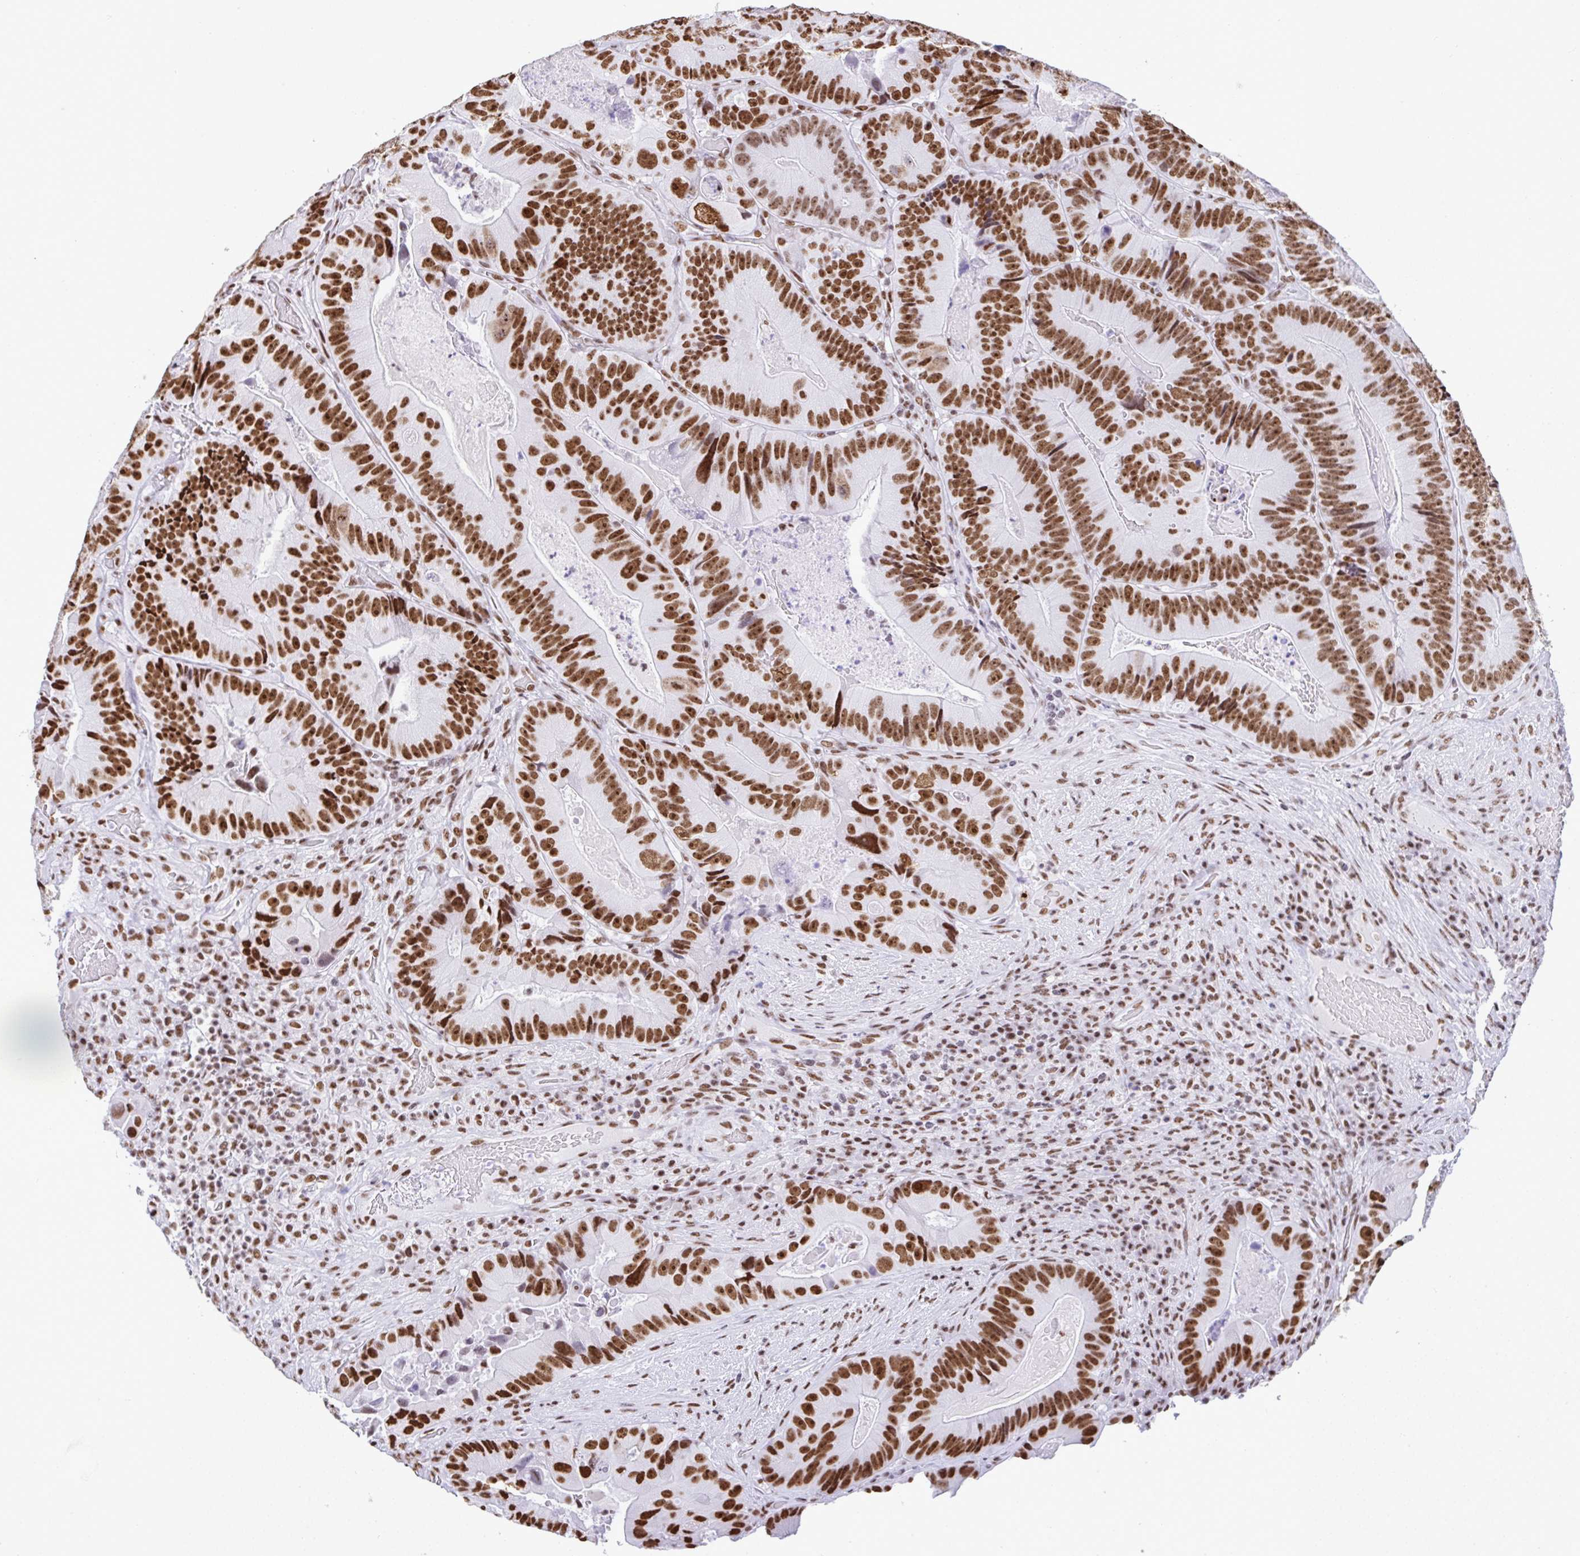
{"staining": {"intensity": "strong", "quantity": ">75%", "location": "nuclear"}, "tissue": "colorectal cancer", "cell_type": "Tumor cells", "image_type": "cancer", "snomed": [{"axis": "morphology", "description": "Adenocarcinoma, NOS"}, {"axis": "topography", "description": "Colon"}], "caption": "Approximately >75% of tumor cells in colorectal adenocarcinoma demonstrate strong nuclear protein positivity as visualized by brown immunohistochemical staining.", "gene": "DDX52", "patient": {"sex": "female", "age": 86}}